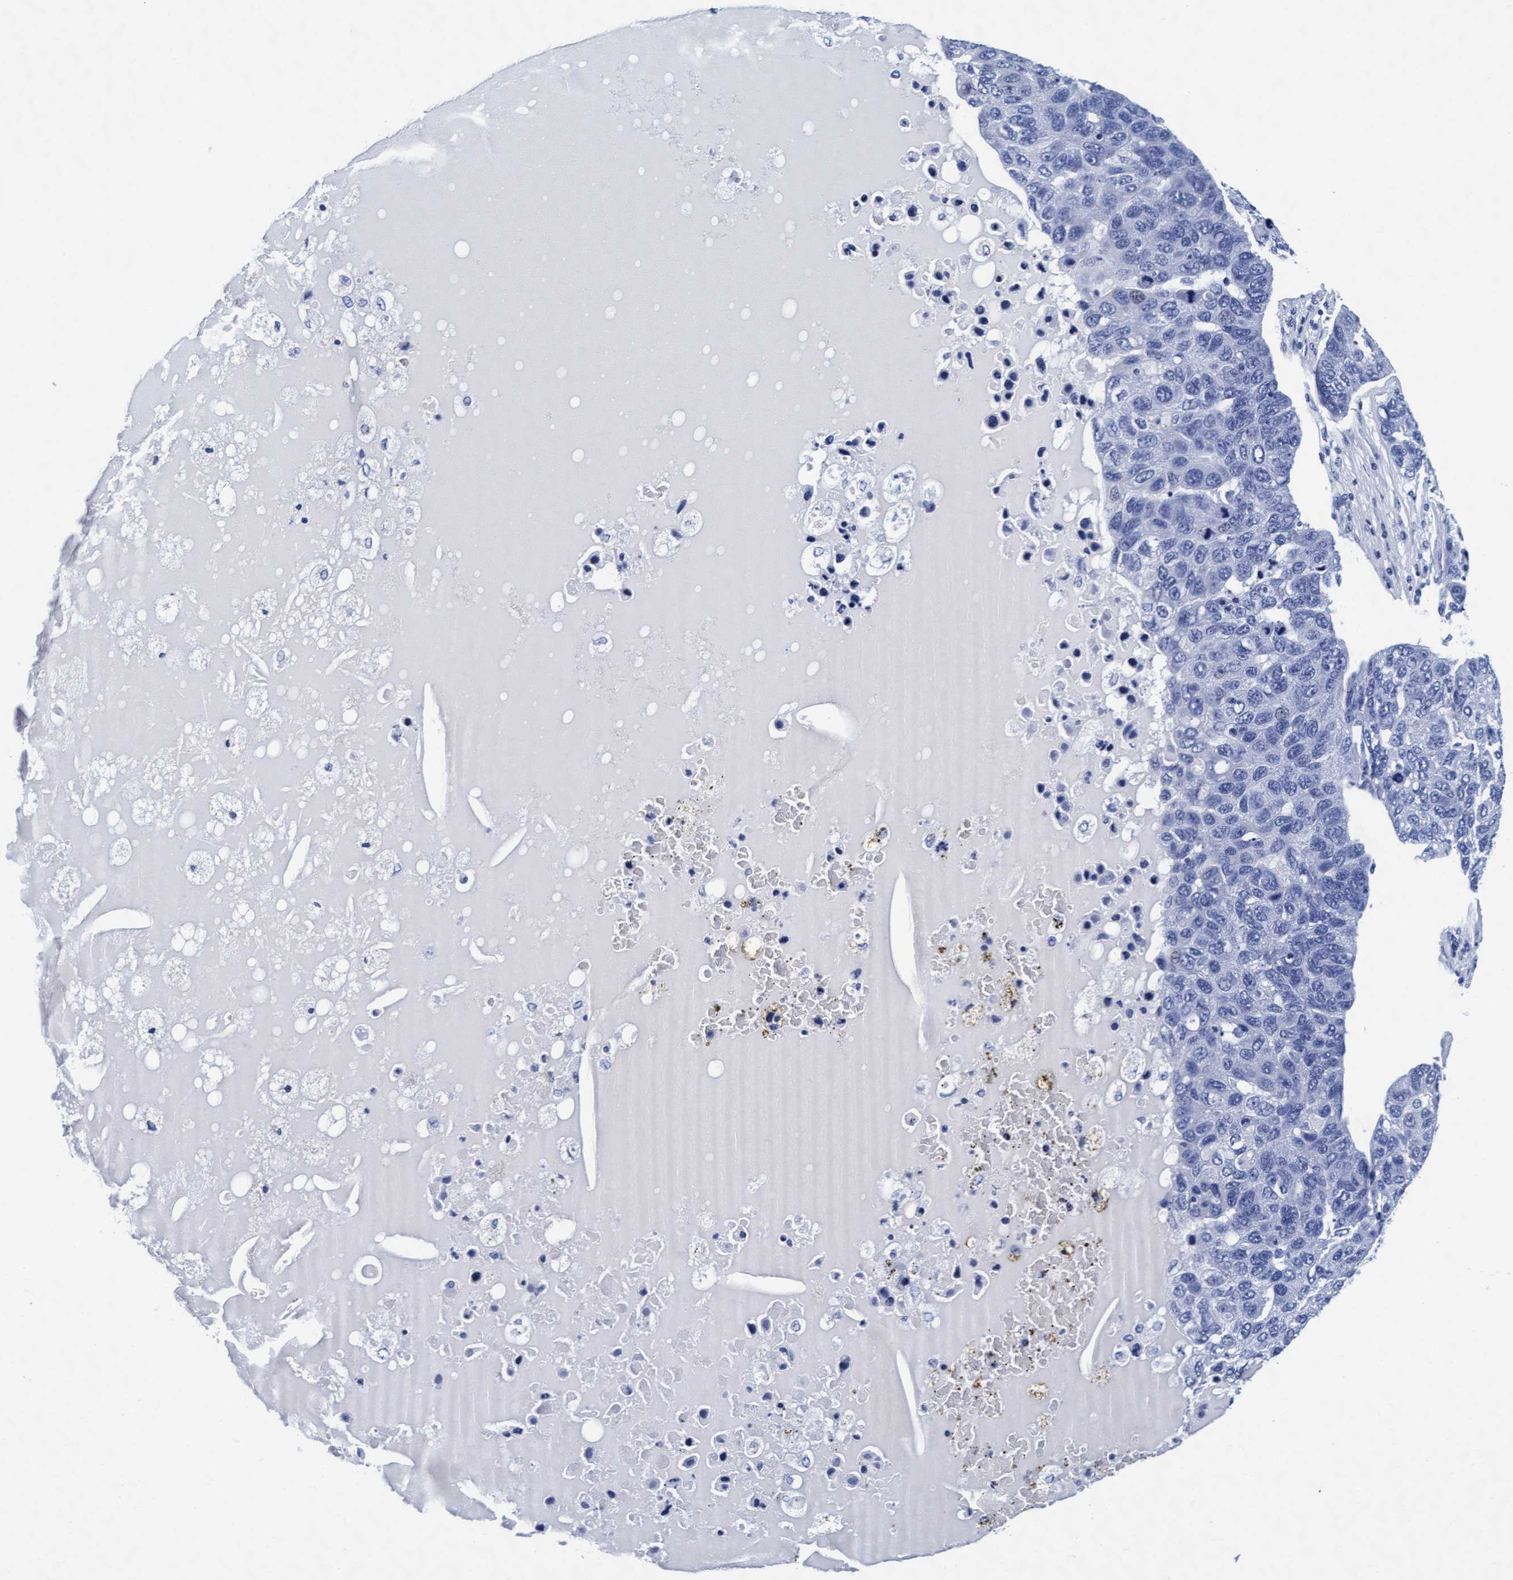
{"staining": {"intensity": "negative", "quantity": "none", "location": "none"}, "tissue": "pancreatic cancer", "cell_type": "Tumor cells", "image_type": "cancer", "snomed": [{"axis": "morphology", "description": "Adenocarcinoma, NOS"}, {"axis": "topography", "description": "Pancreas"}], "caption": "DAB (3,3'-diaminobenzidine) immunohistochemical staining of human pancreatic cancer (adenocarcinoma) reveals no significant staining in tumor cells.", "gene": "ARSG", "patient": {"sex": "female", "age": 61}}